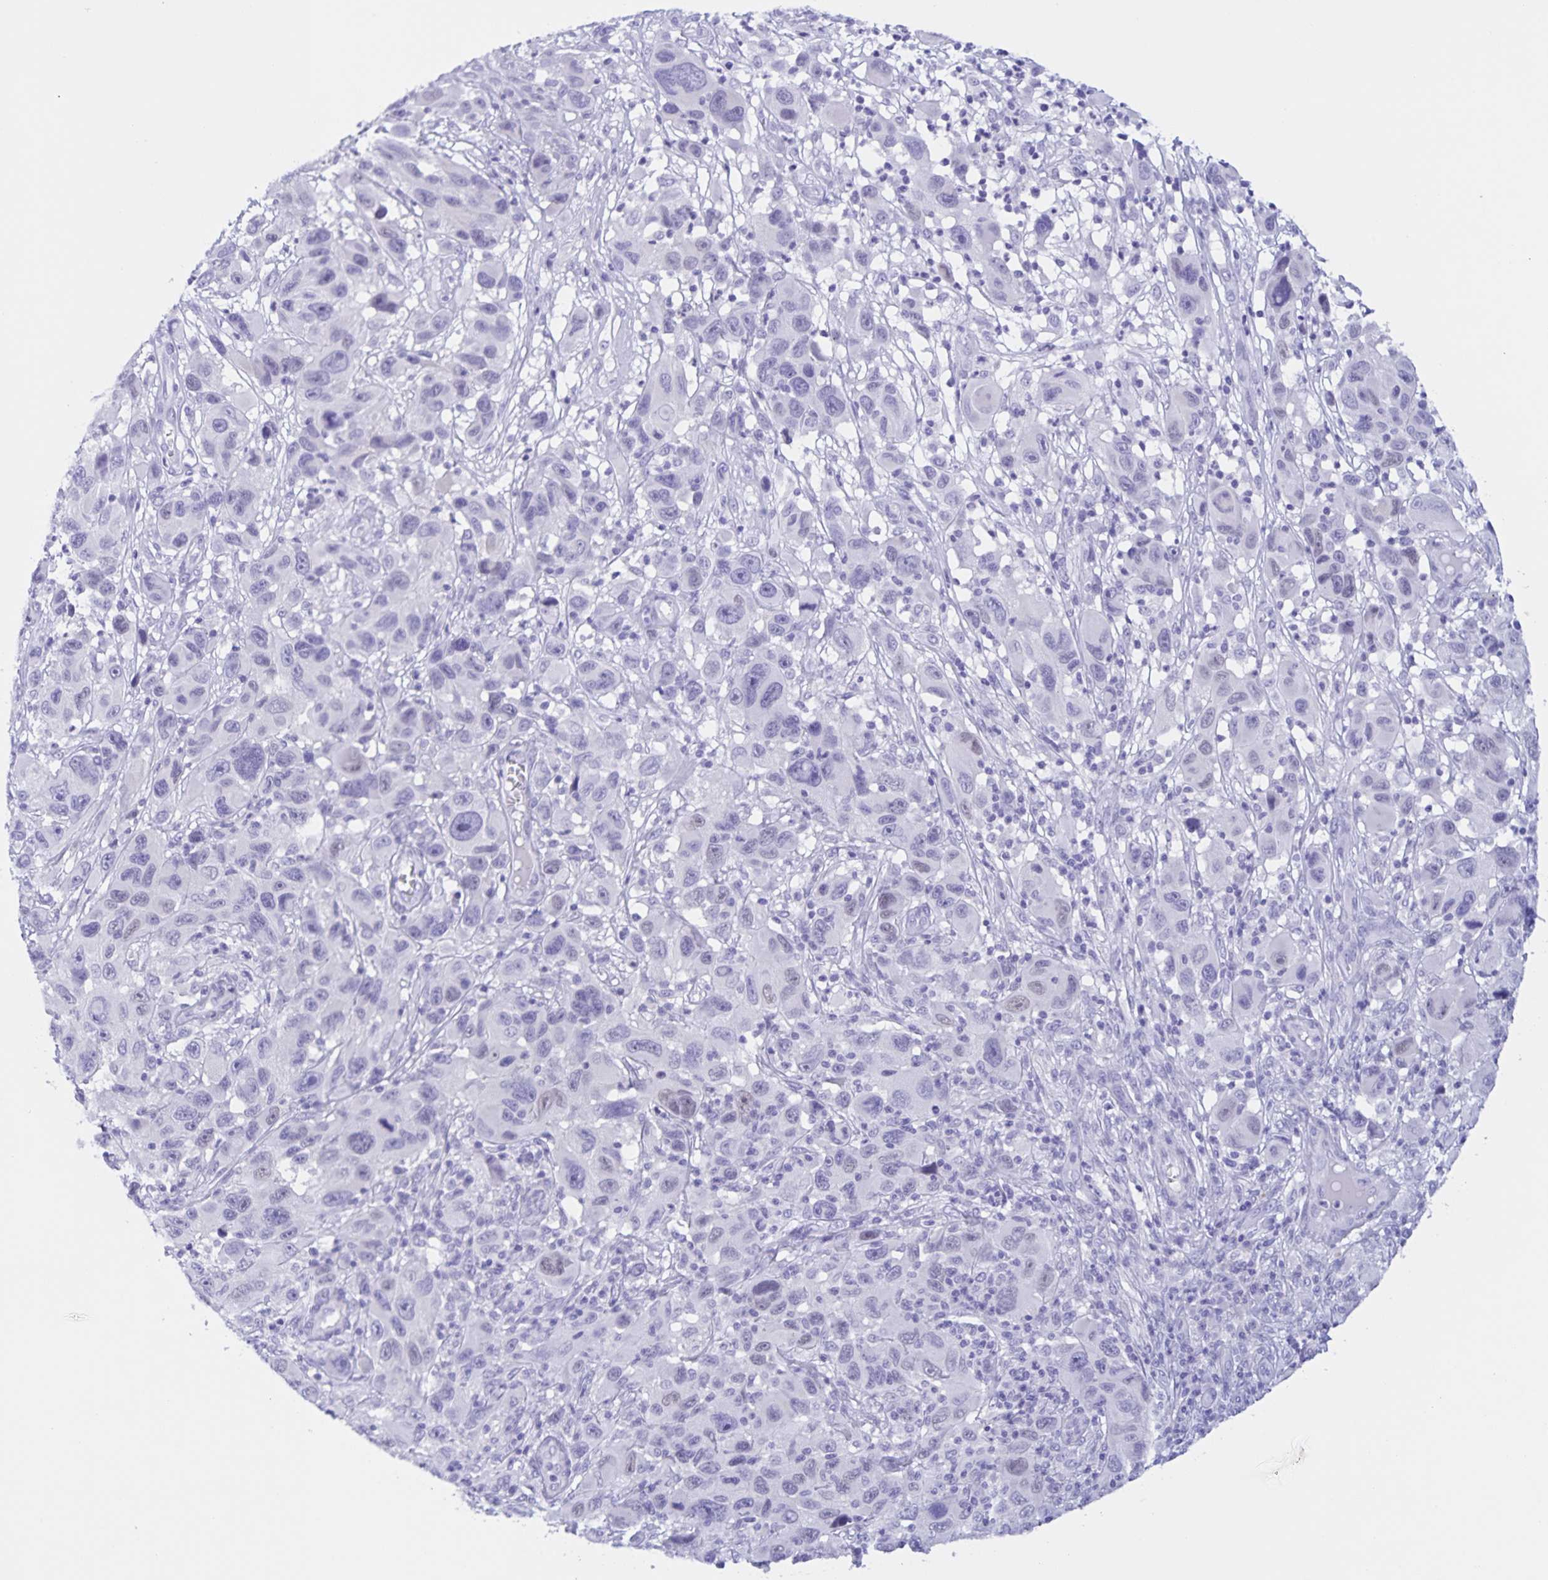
{"staining": {"intensity": "negative", "quantity": "none", "location": "none"}, "tissue": "melanoma", "cell_type": "Tumor cells", "image_type": "cancer", "snomed": [{"axis": "morphology", "description": "Malignant melanoma, NOS"}, {"axis": "topography", "description": "Skin"}], "caption": "Immunohistochemical staining of human malignant melanoma displays no significant positivity in tumor cells.", "gene": "TGIF2LX", "patient": {"sex": "male", "age": 53}}